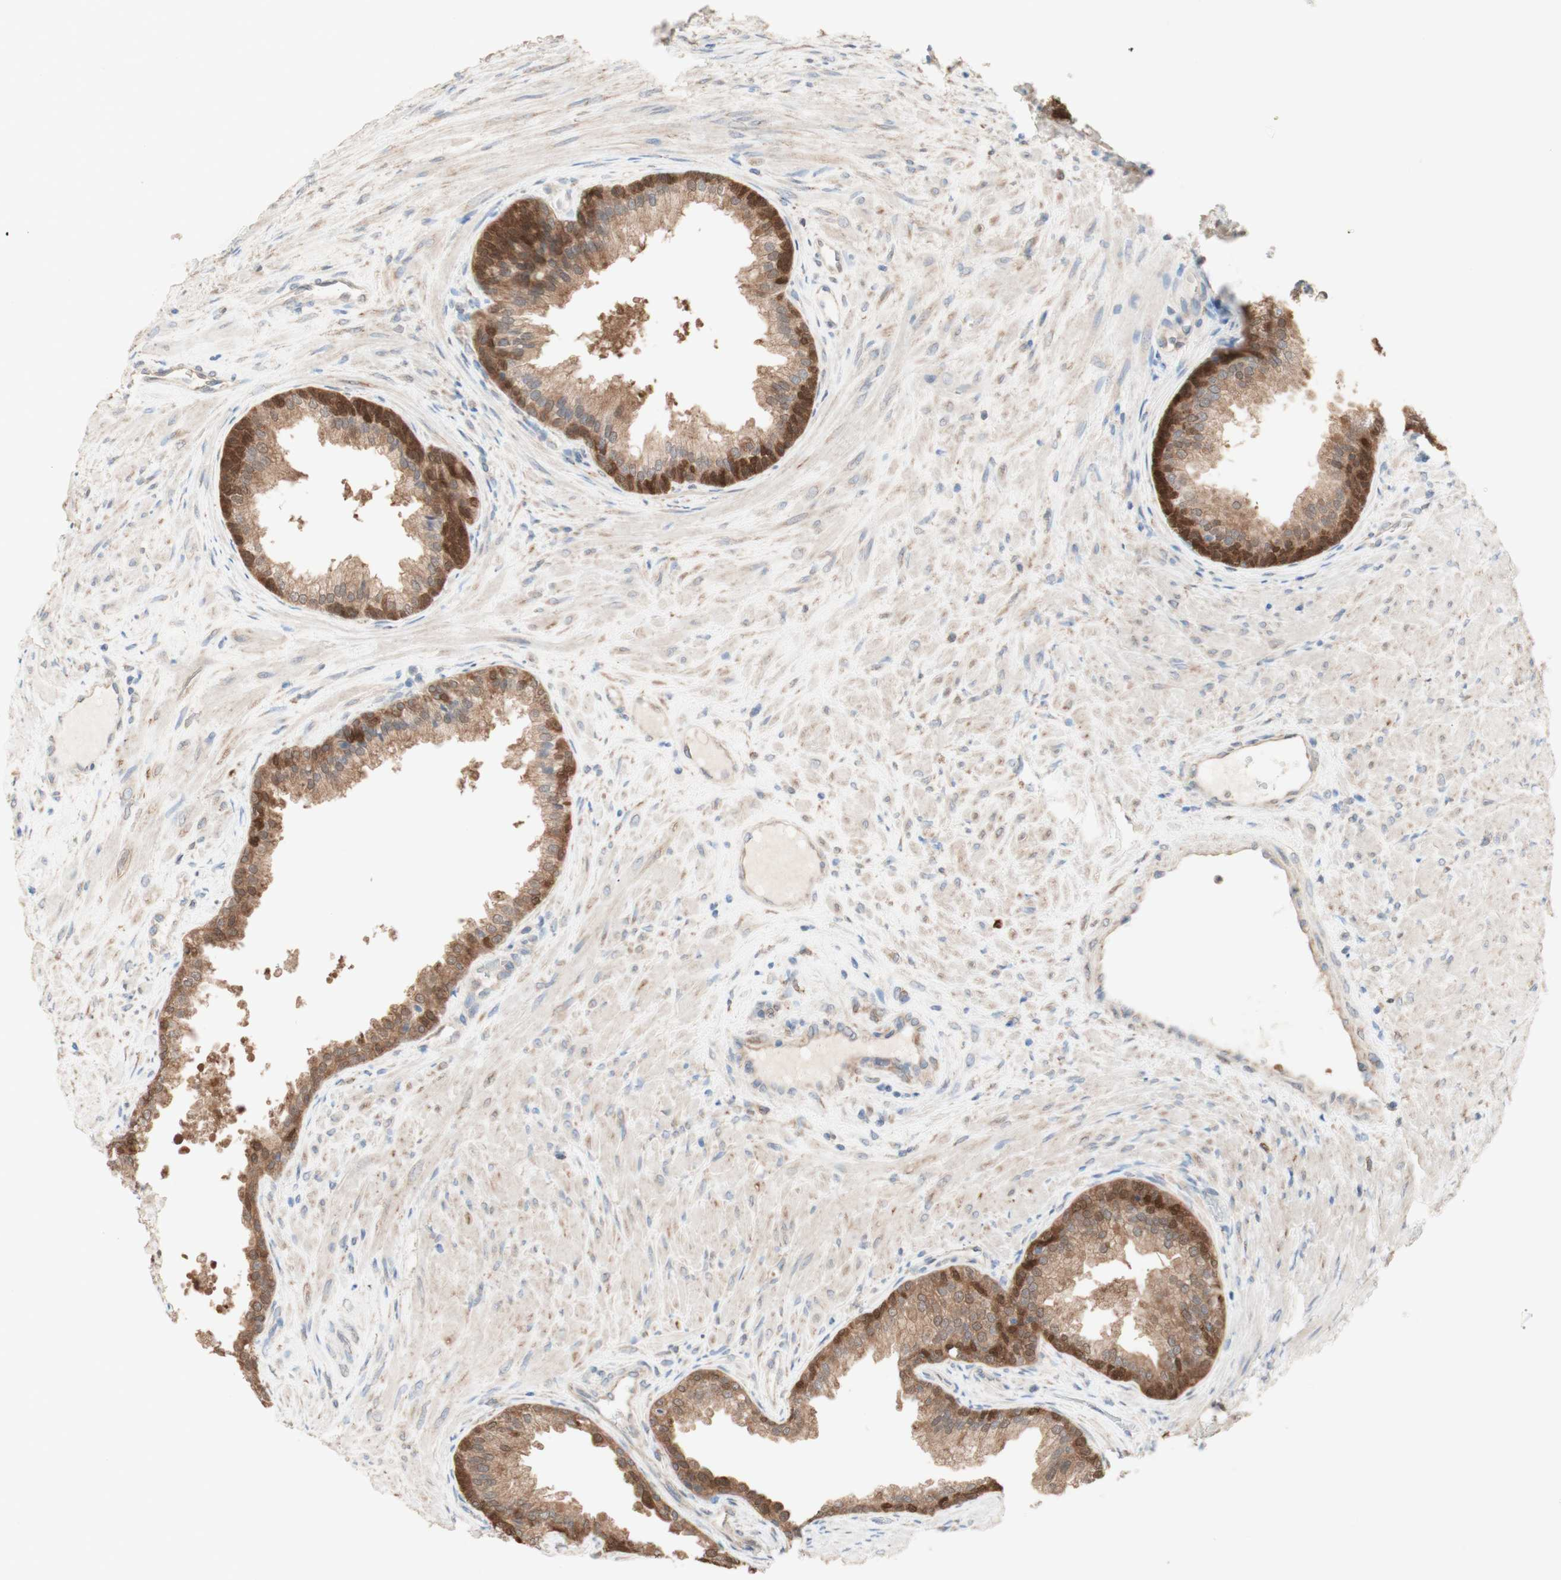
{"staining": {"intensity": "moderate", "quantity": ">75%", "location": "cytoplasmic/membranous,nuclear"}, "tissue": "prostate", "cell_type": "Glandular cells", "image_type": "normal", "snomed": [{"axis": "morphology", "description": "Normal tissue, NOS"}, {"axis": "topography", "description": "Prostate"}], "caption": "Prostate stained with immunohistochemistry exhibits moderate cytoplasmic/membranous,nuclear staining in about >75% of glandular cells.", "gene": "COMT", "patient": {"sex": "male", "age": 76}}